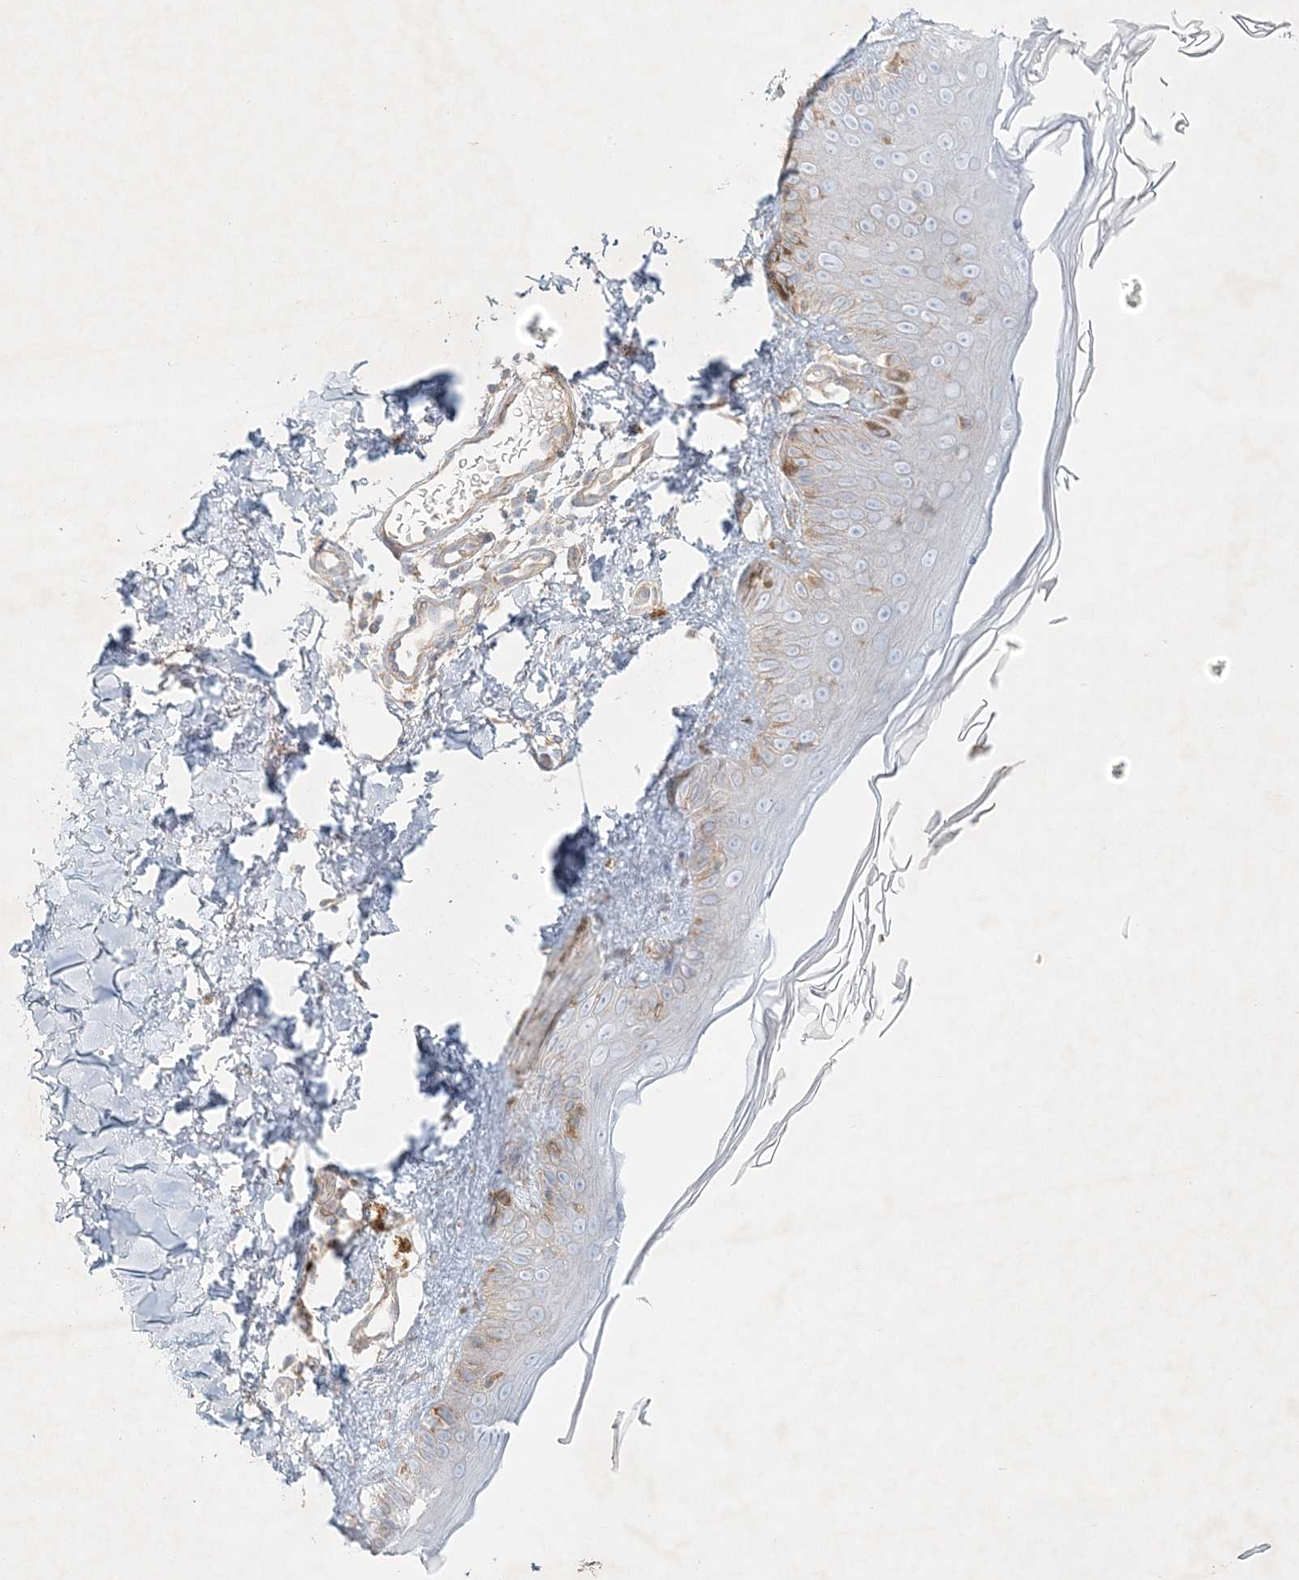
{"staining": {"intensity": "negative", "quantity": "none", "location": "none"}, "tissue": "skin", "cell_type": "Fibroblasts", "image_type": "normal", "snomed": [{"axis": "morphology", "description": "Normal tissue, NOS"}, {"axis": "topography", "description": "Skin"}], "caption": "The micrograph reveals no staining of fibroblasts in benign skin. (Stains: DAB (3,3'-diaminobenzidine) IHC with hematoxylin counter stain, Microscopy: brightfield microscopy at high magnification).", "gene": "STK11IP", "patient": {"sex": "male", "age": 52}}